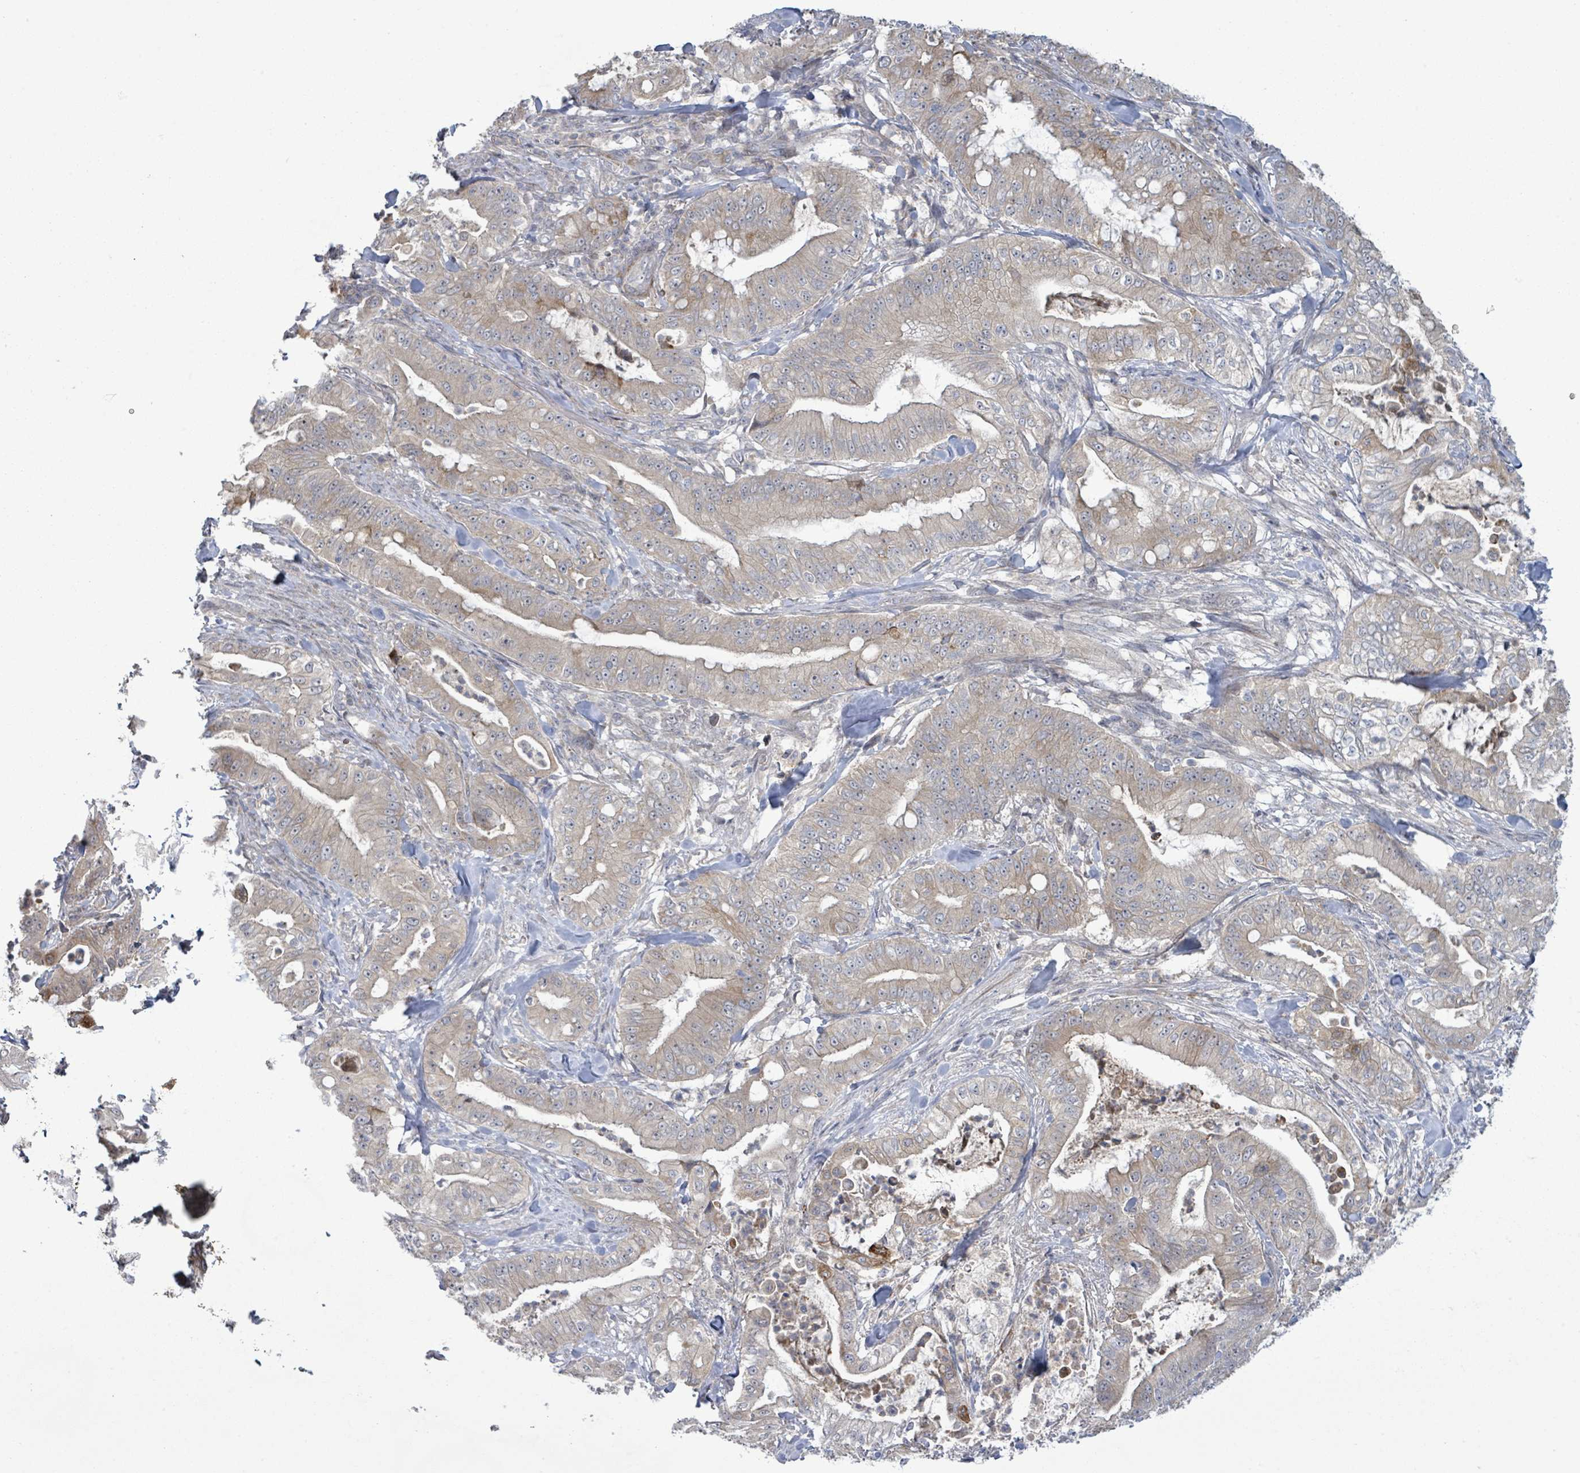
{"staining": {"intensity": "weak", "quantity": "25%-75%", "location": "cytoplasmic/membranous"}, "tissue": "pancreatic cancer", "cell_type": "Tumor cells", "image_type": "cancer", "snomed": [{"axis": "morphology", "description": "Adenocarcinoma, NOS"}, {"axis": "topography", "description": "Pancreas"}], "caption": "A histopathology image showing weak cytoplasmic/membranous positivity in about 25%-75% of tumor cells in pancreatic cancer, as visualized by brown immunohistochemical staining.", "gene": "SLIT3", "patient": {"sex": "male", "age": 71}}